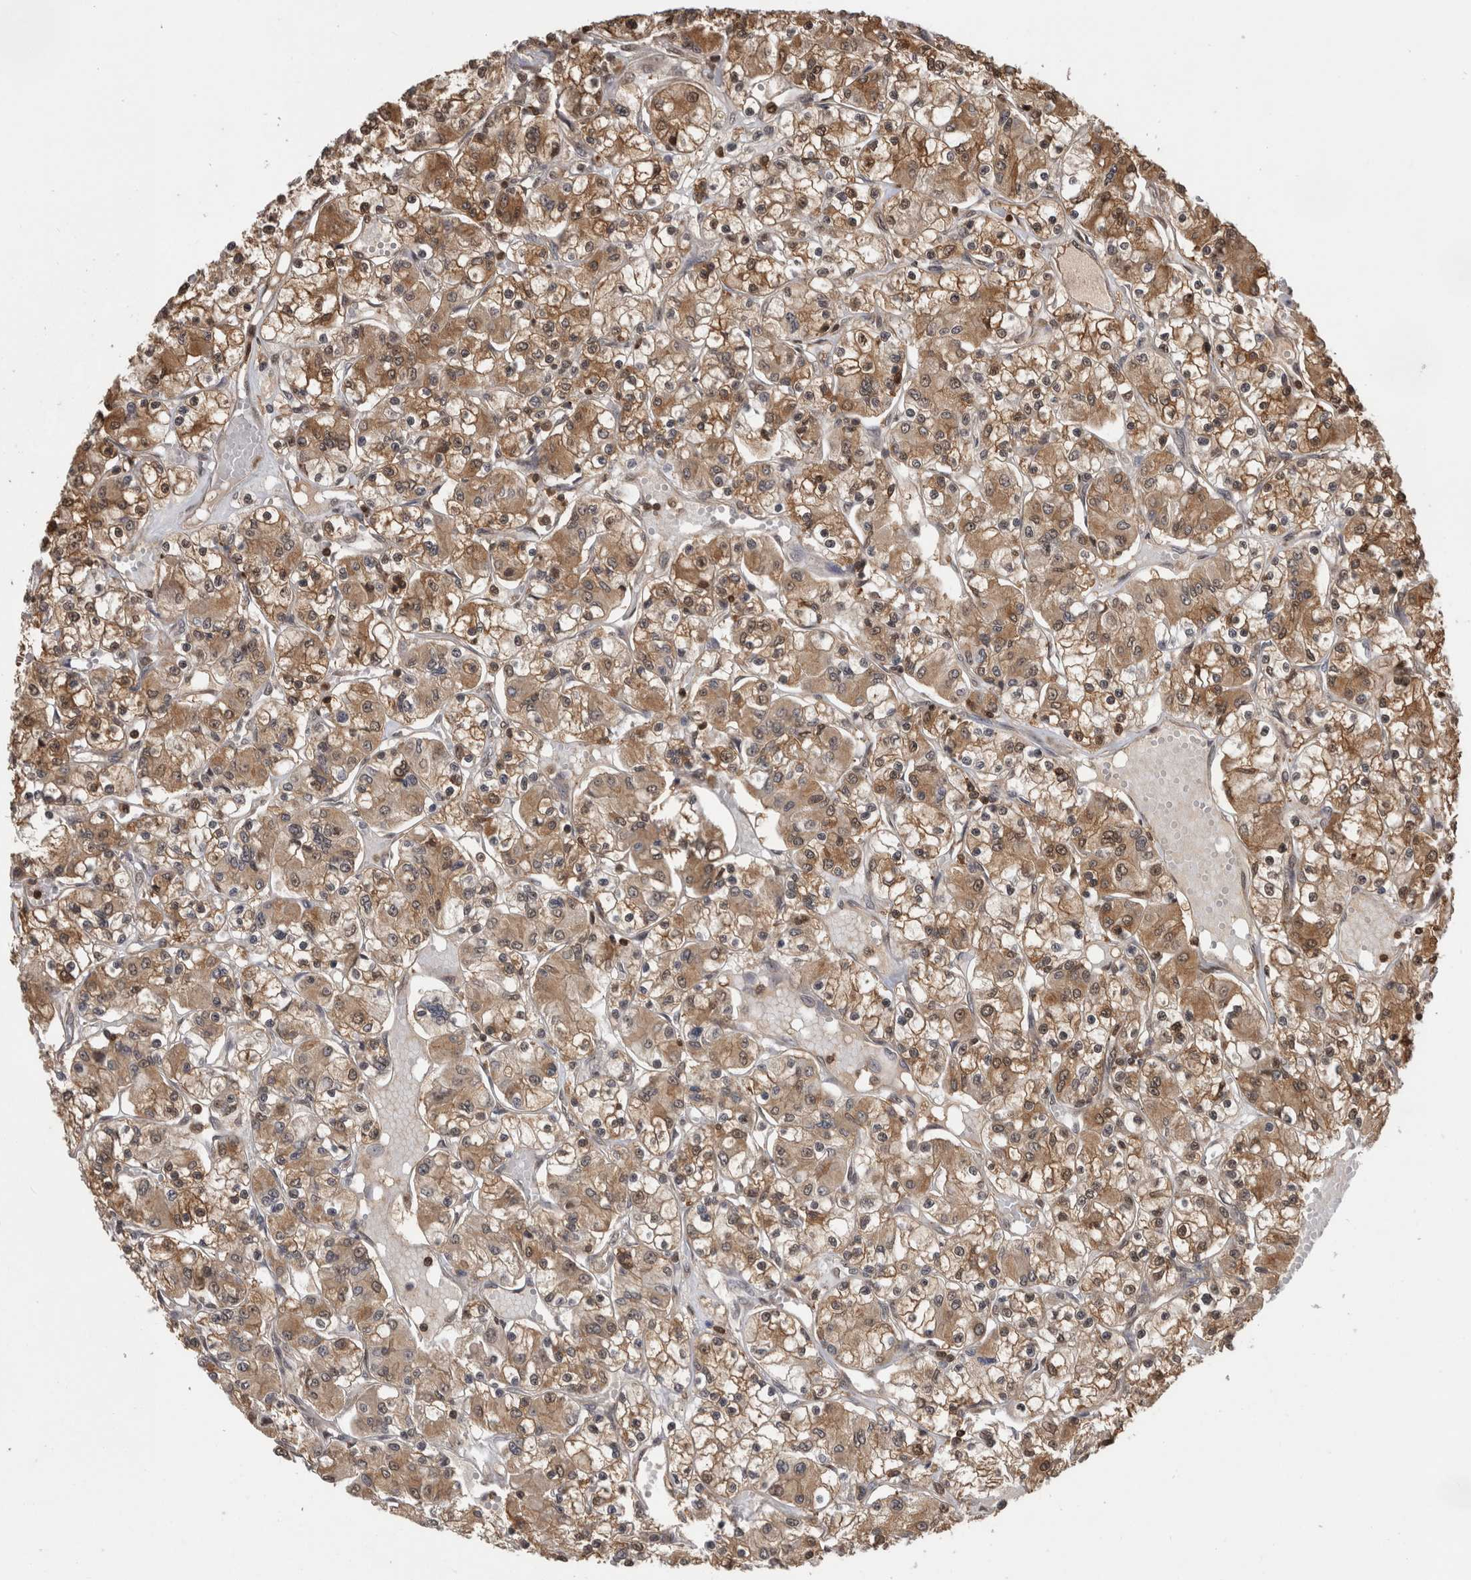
{"staining": {"intensity": "moderate", "quantity": ">75%", "location": "cytoplasmic/membranous,nuclear"}, "tissue": "renal cancer", "cell_type": "Tumor cells", "image_type": "cancer", "snomed": [{"axis": "morphology", "description": "Adenocarcinoma, NOS"}, {"axis": "topography", "description": "Kidney"}], "caption": "A medium amount of moderate cytoplasmic/membranous and nuclear staining is identified in about >75% of tumor cells in renal cancer tissue.", "gene": "TDRD7", "patient": {"sex": "female", "age": 59}}